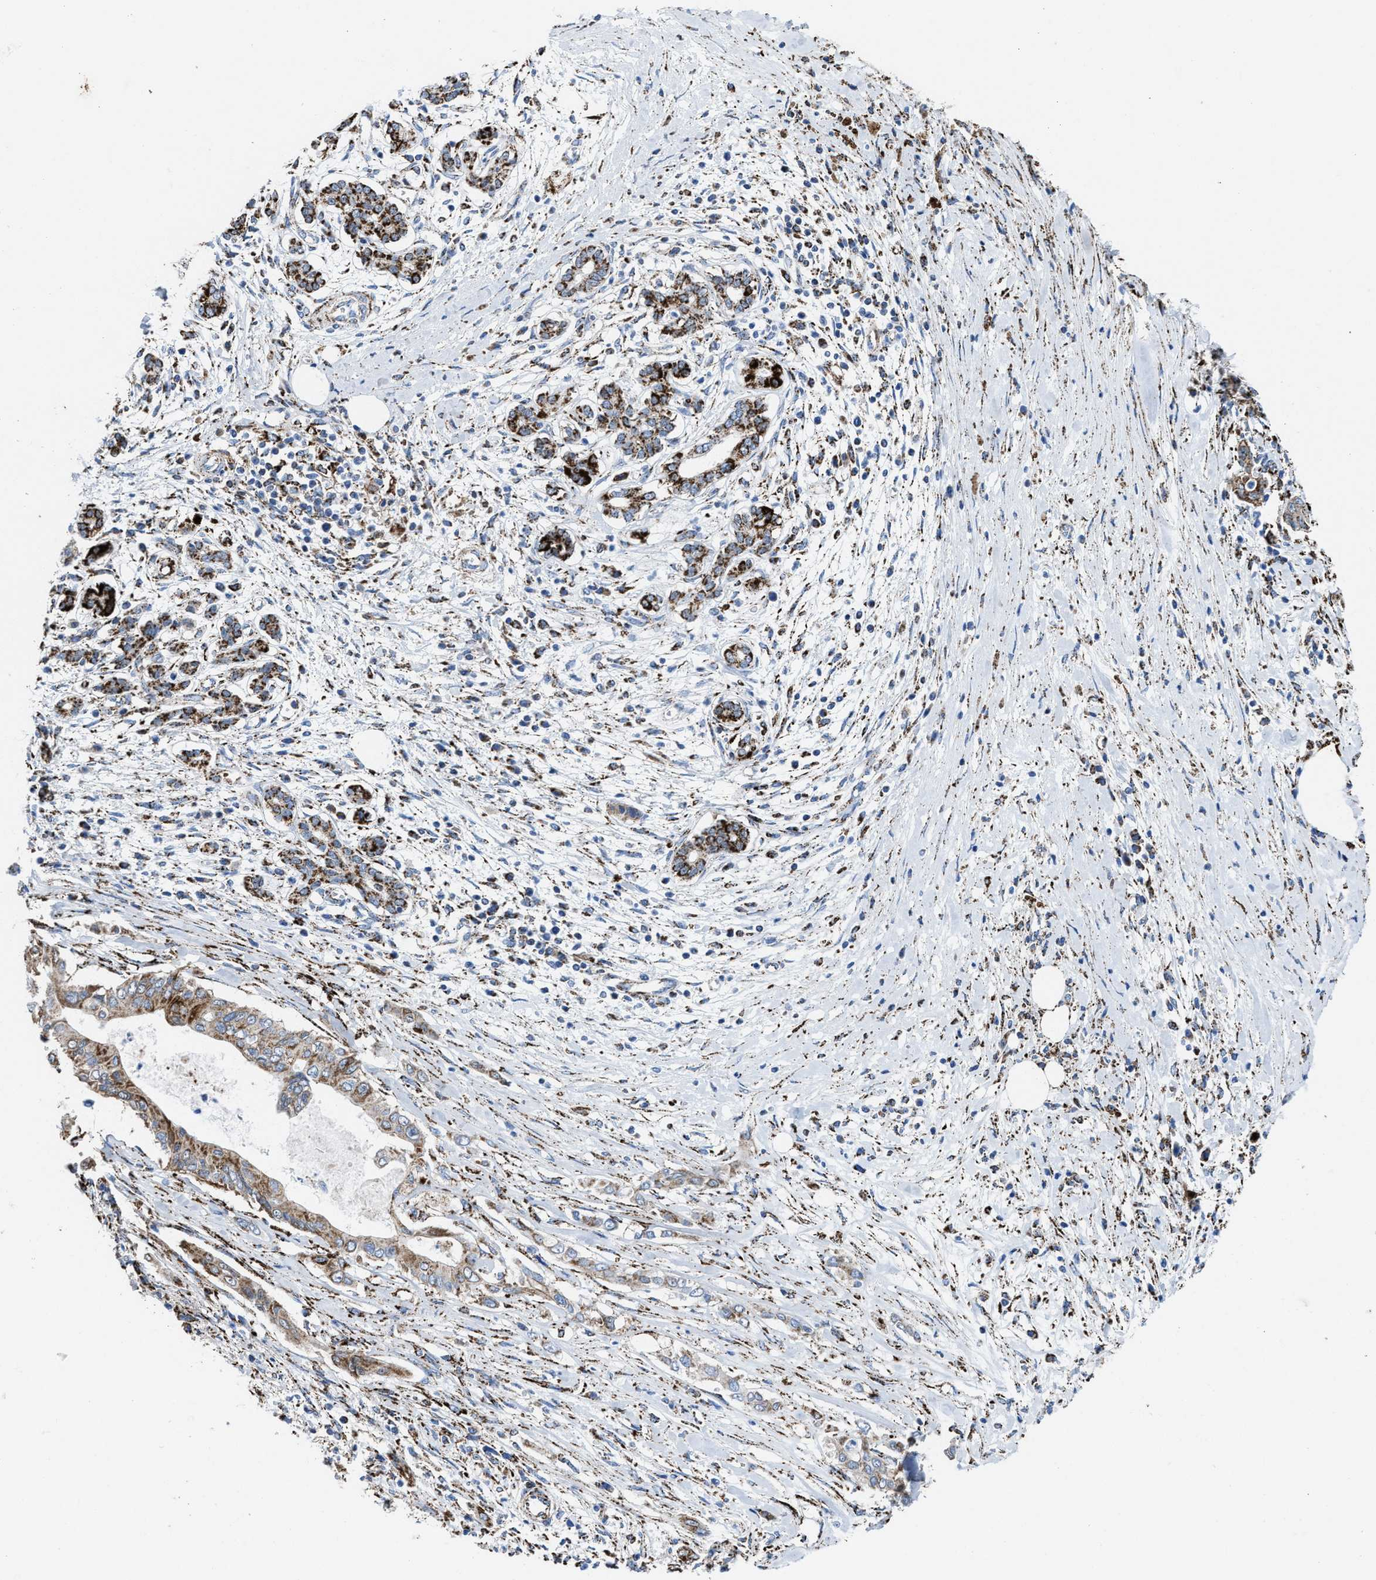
{"staining": {"intensity": "strong", "quantity": ">75%", "location": "cytoplasmic/membranous"}, "tissue": "pancreatic cancer", "cell_type": "Tumor cells", "image_type": "cancer", "snomed": [{"axis": "morphology", "description": "Adenocarcinoma, NOS"}, {"axis": "topography", "description": "Pancreas"}], "caption": "IHC micrograph of neoplastic tissue: human pancreatic cancer (adenocarcinoma) stained using immunohistochemistry exhibits high levels of strong protein expression localized specifically in the cytoplasmic/membranous of tumor cells, appearing as a cytoplasmic/membranous brown color.", "gene": "ALDH1B1", "patient": {"sex": "male", "age": 58}}